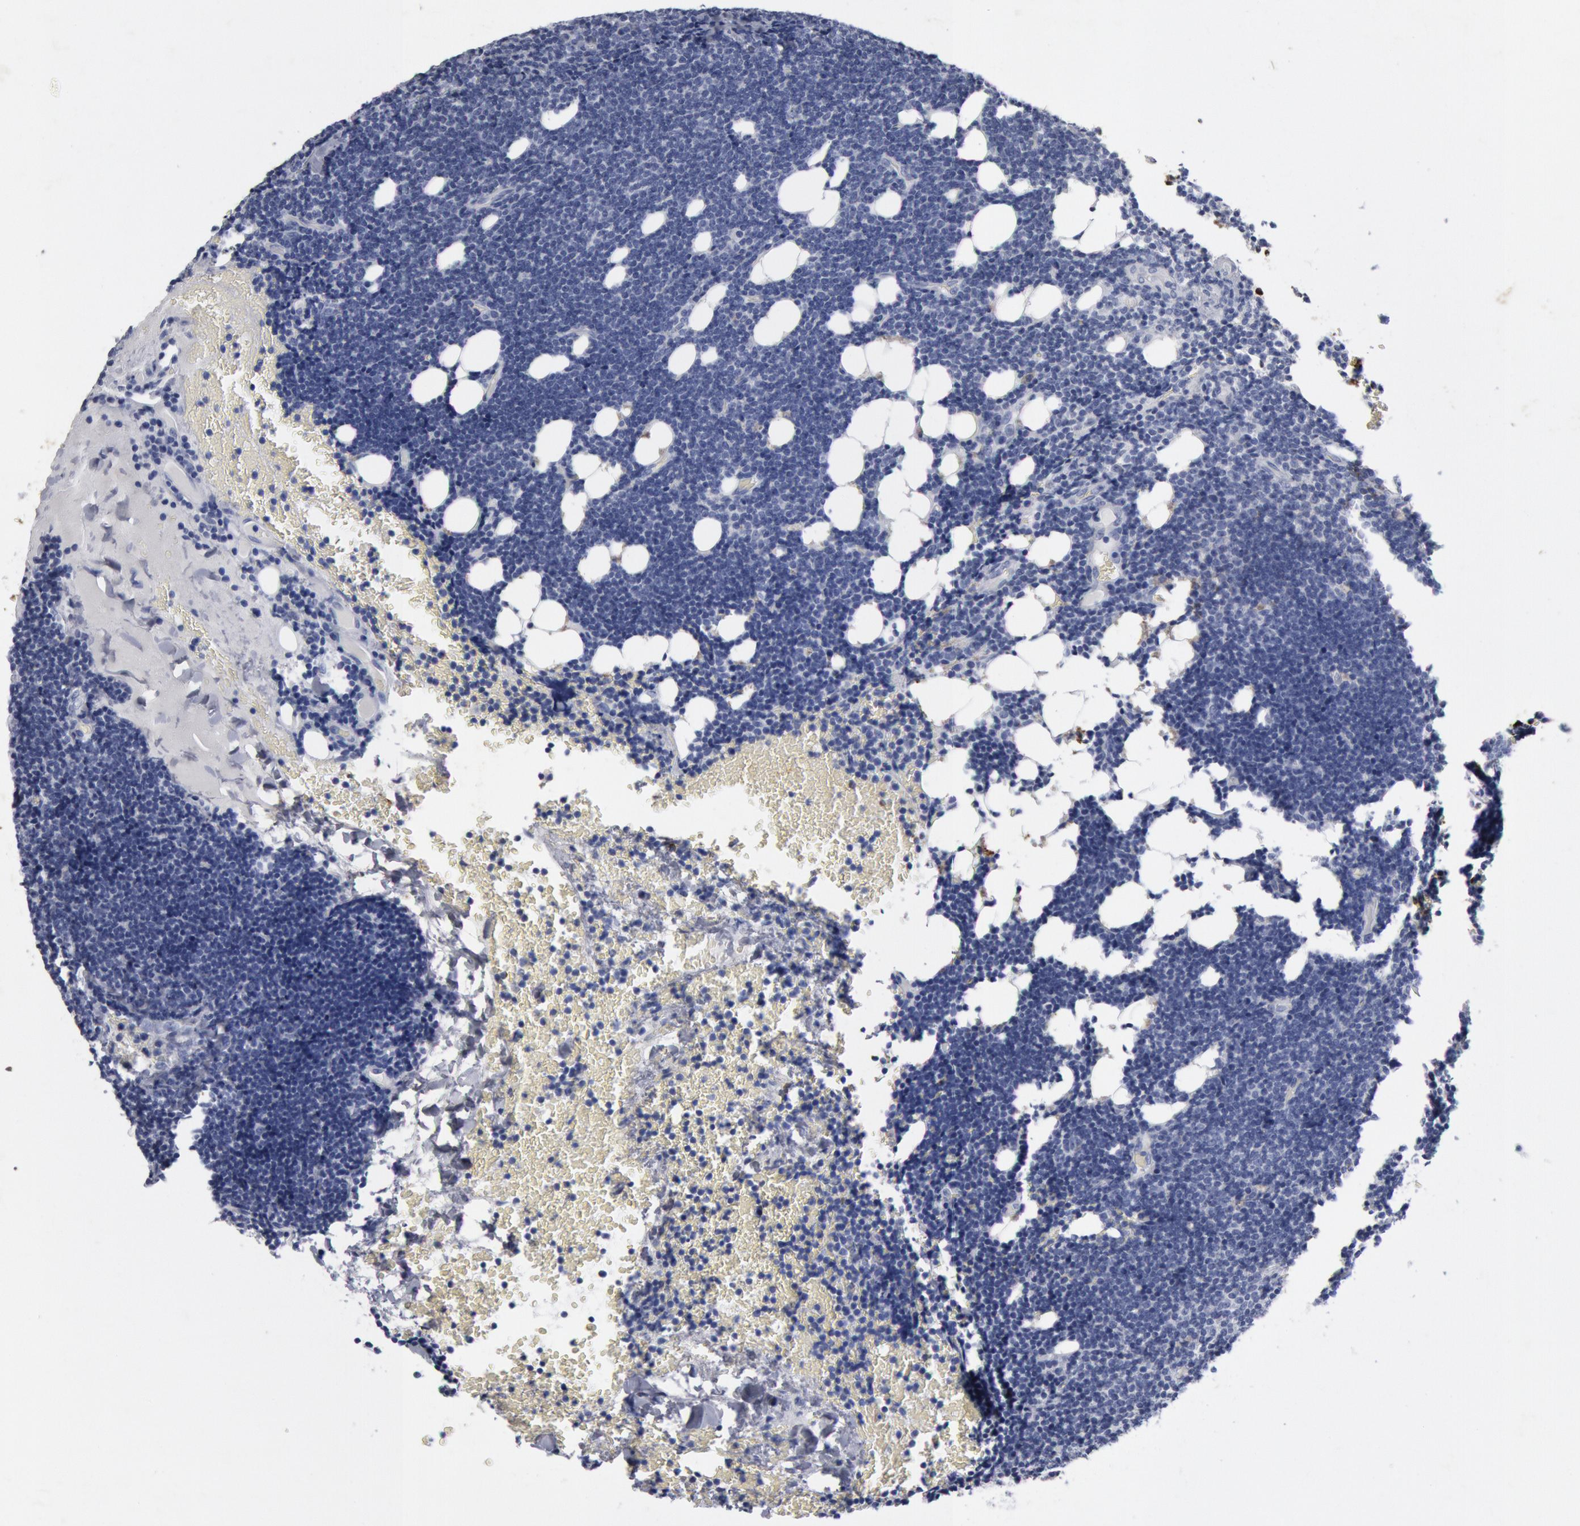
{"staining": {"intensity": "negative", "quantity": "none", "location": "none"}, "tissue": "lymphoma", "cell_type": "Tumor cells", "image_type": "cancer", "snomed": [{"axis": "morphology", "description": "Malignant lymphoma, non-Hodgkin's type, Low grade"}, {"axis": "topography", "description": "Lymph node"}], "caption": "This is an immunohistochemistry (IHC) micrograph of lymphoma. There is no expression in tumor cells.", "gene": "FOXA2", "patient": {"sex": "female", "age": 51}}